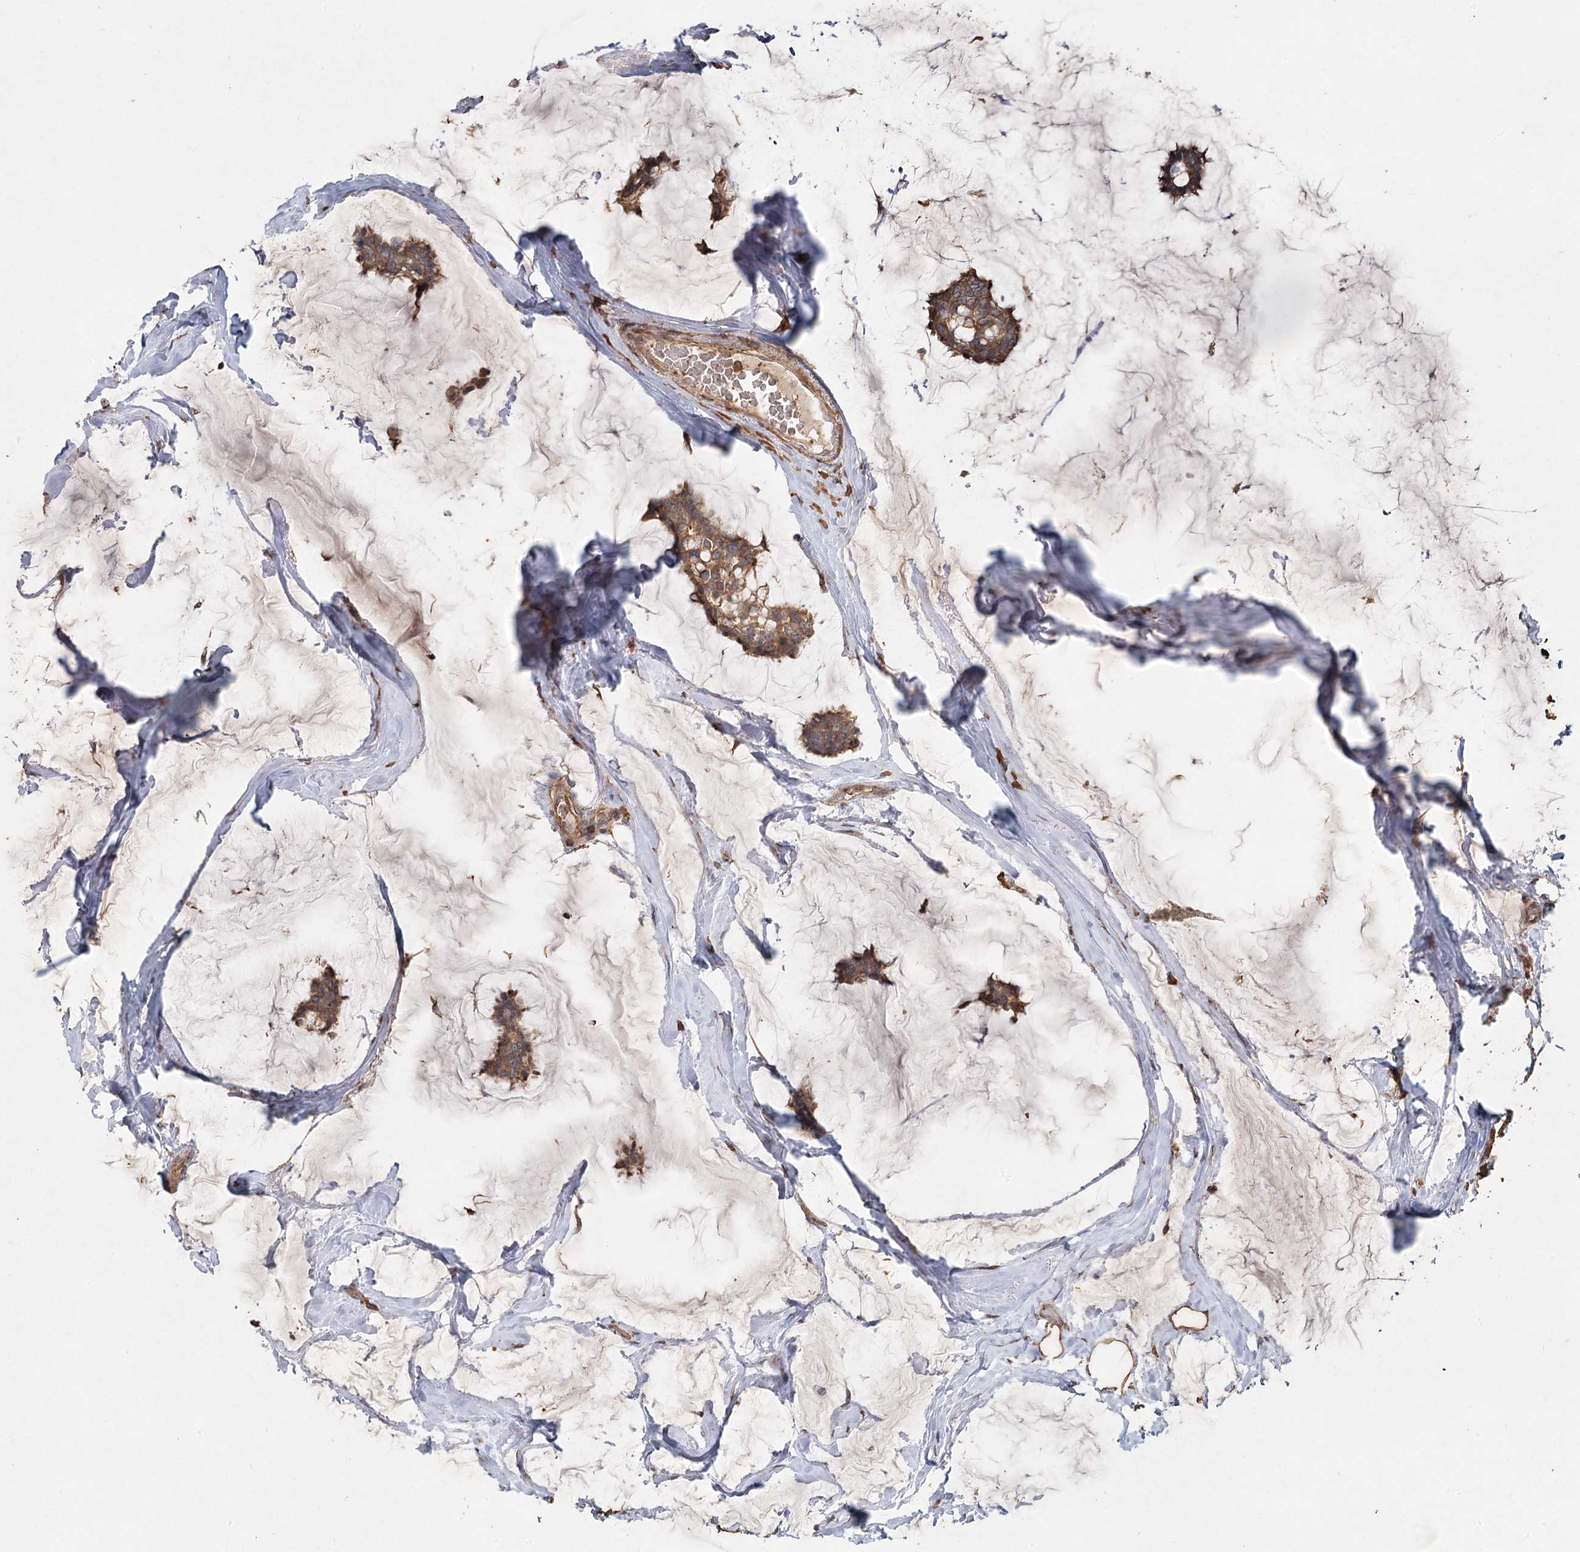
{"staining": {"intensity": "moderate", "quantity": ">75%", "location": "cytoplasmic/membranous"}, "tissue": "breast cancer", "cell_type": "Tumor cells", "image_type": "cancer", "snomed": [{"axis": "morphology", "description": "Duct carcinoma"}, {"axis": "topography", "description": "Breast"}], "caption": "Immunohistochemistry micrograph of neoplastic tissue: breast infiltrating ductal carcinoma stained using IHC reveals medium levels of moderate protein expression localized specifically in the cytoplasmic/membranous of tumor cells, appearing as a cytoplasmic/membranous brown color.", "gene": "PIK3C2A", "patient": {"sex": "female", "age": 93}}